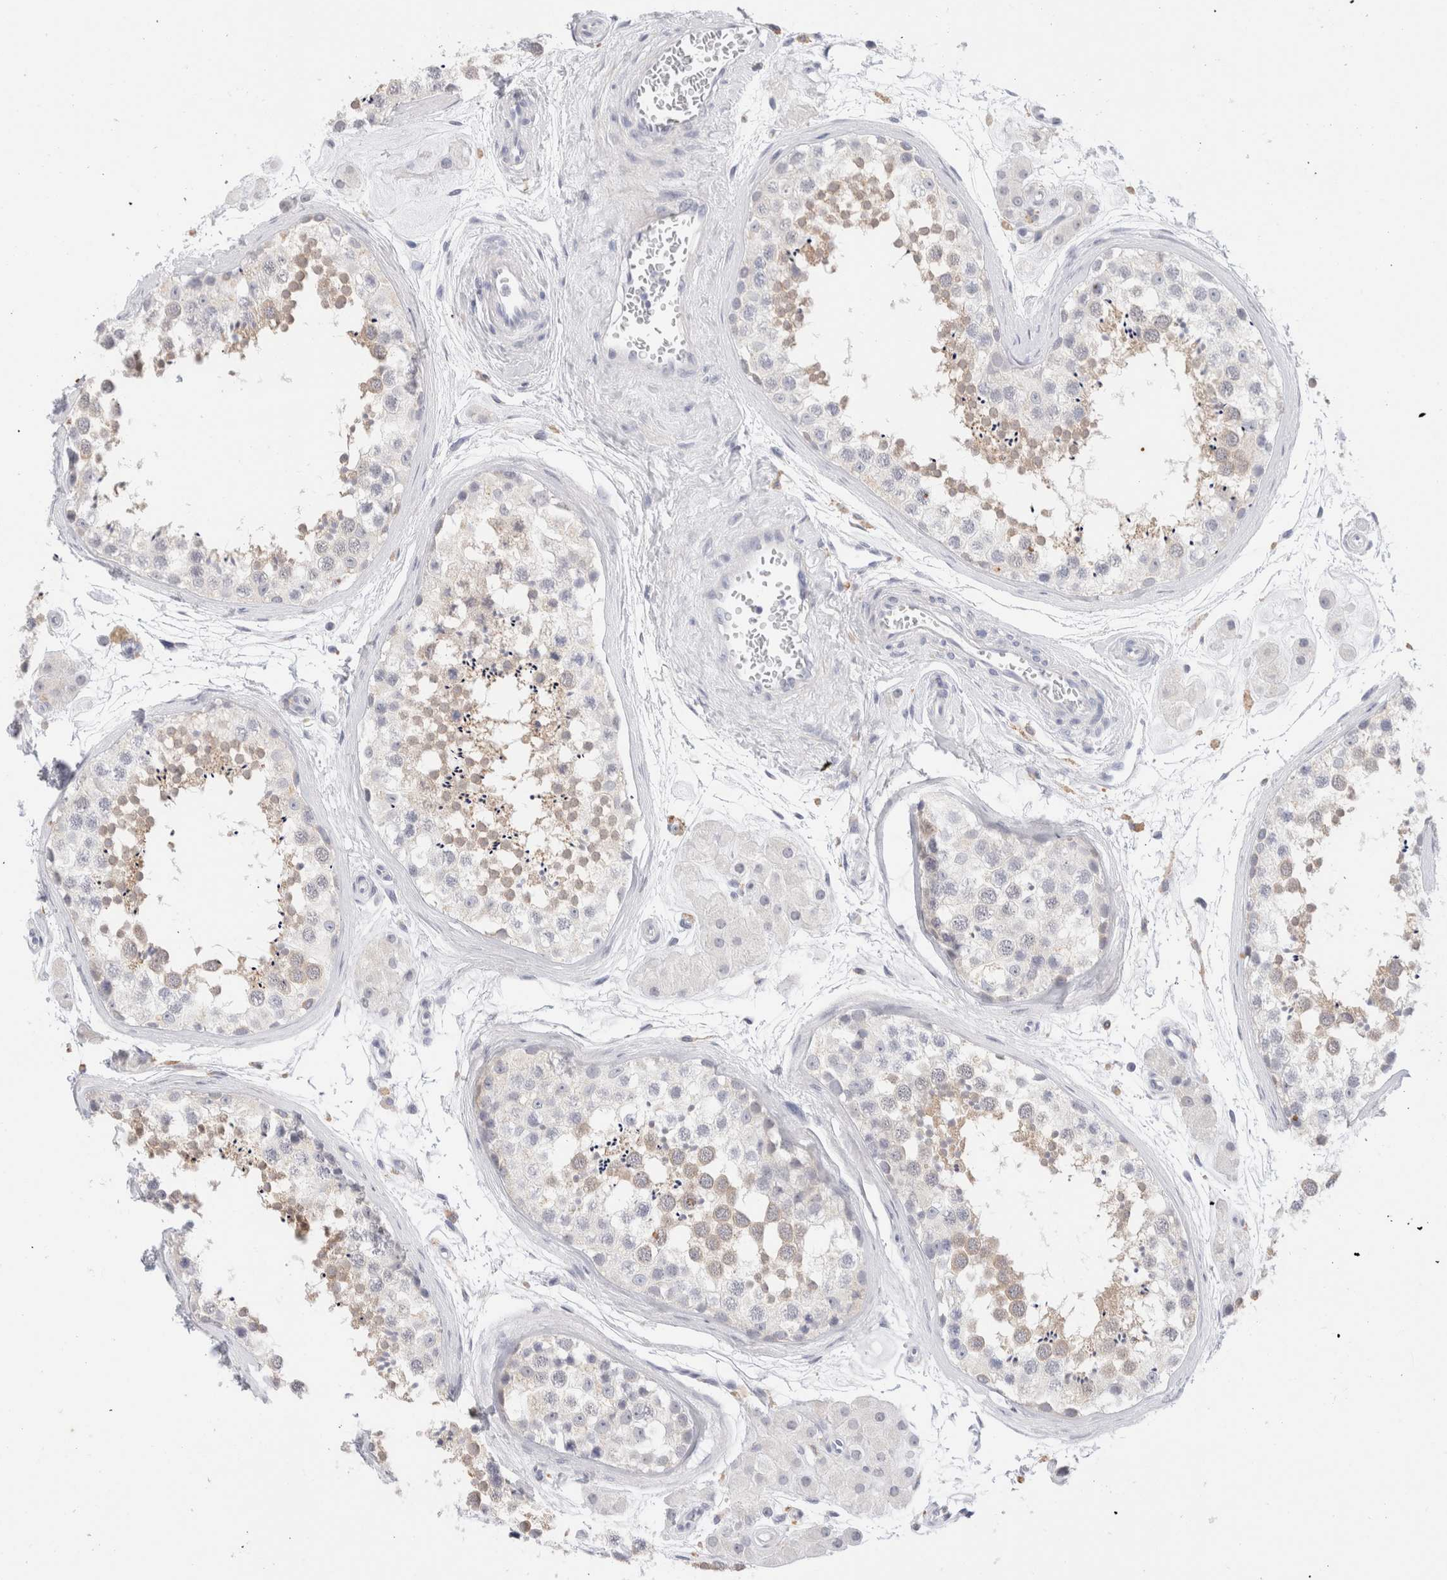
{"staining": {"intensity": "moderate", "quantity": "<25%", "location": "cytoplasmic/membranous"}, "tissue": "testis", "cell_type": "Cells in seminiferous ducts", "image_type": "normal", "snomed": [{"axis": "morphology", "description": "Normal tissue, NOS"}, {"axis": "topography", "description": "Testis"}], "caption": "The micrograph exhibits a brown stain indicating the presence of a protein in the cytoplasmic/membranous of cells in seminiferous ducts in testis.", "gene": "ADAM30", "patient": {"sex": "male", "age": 56}}